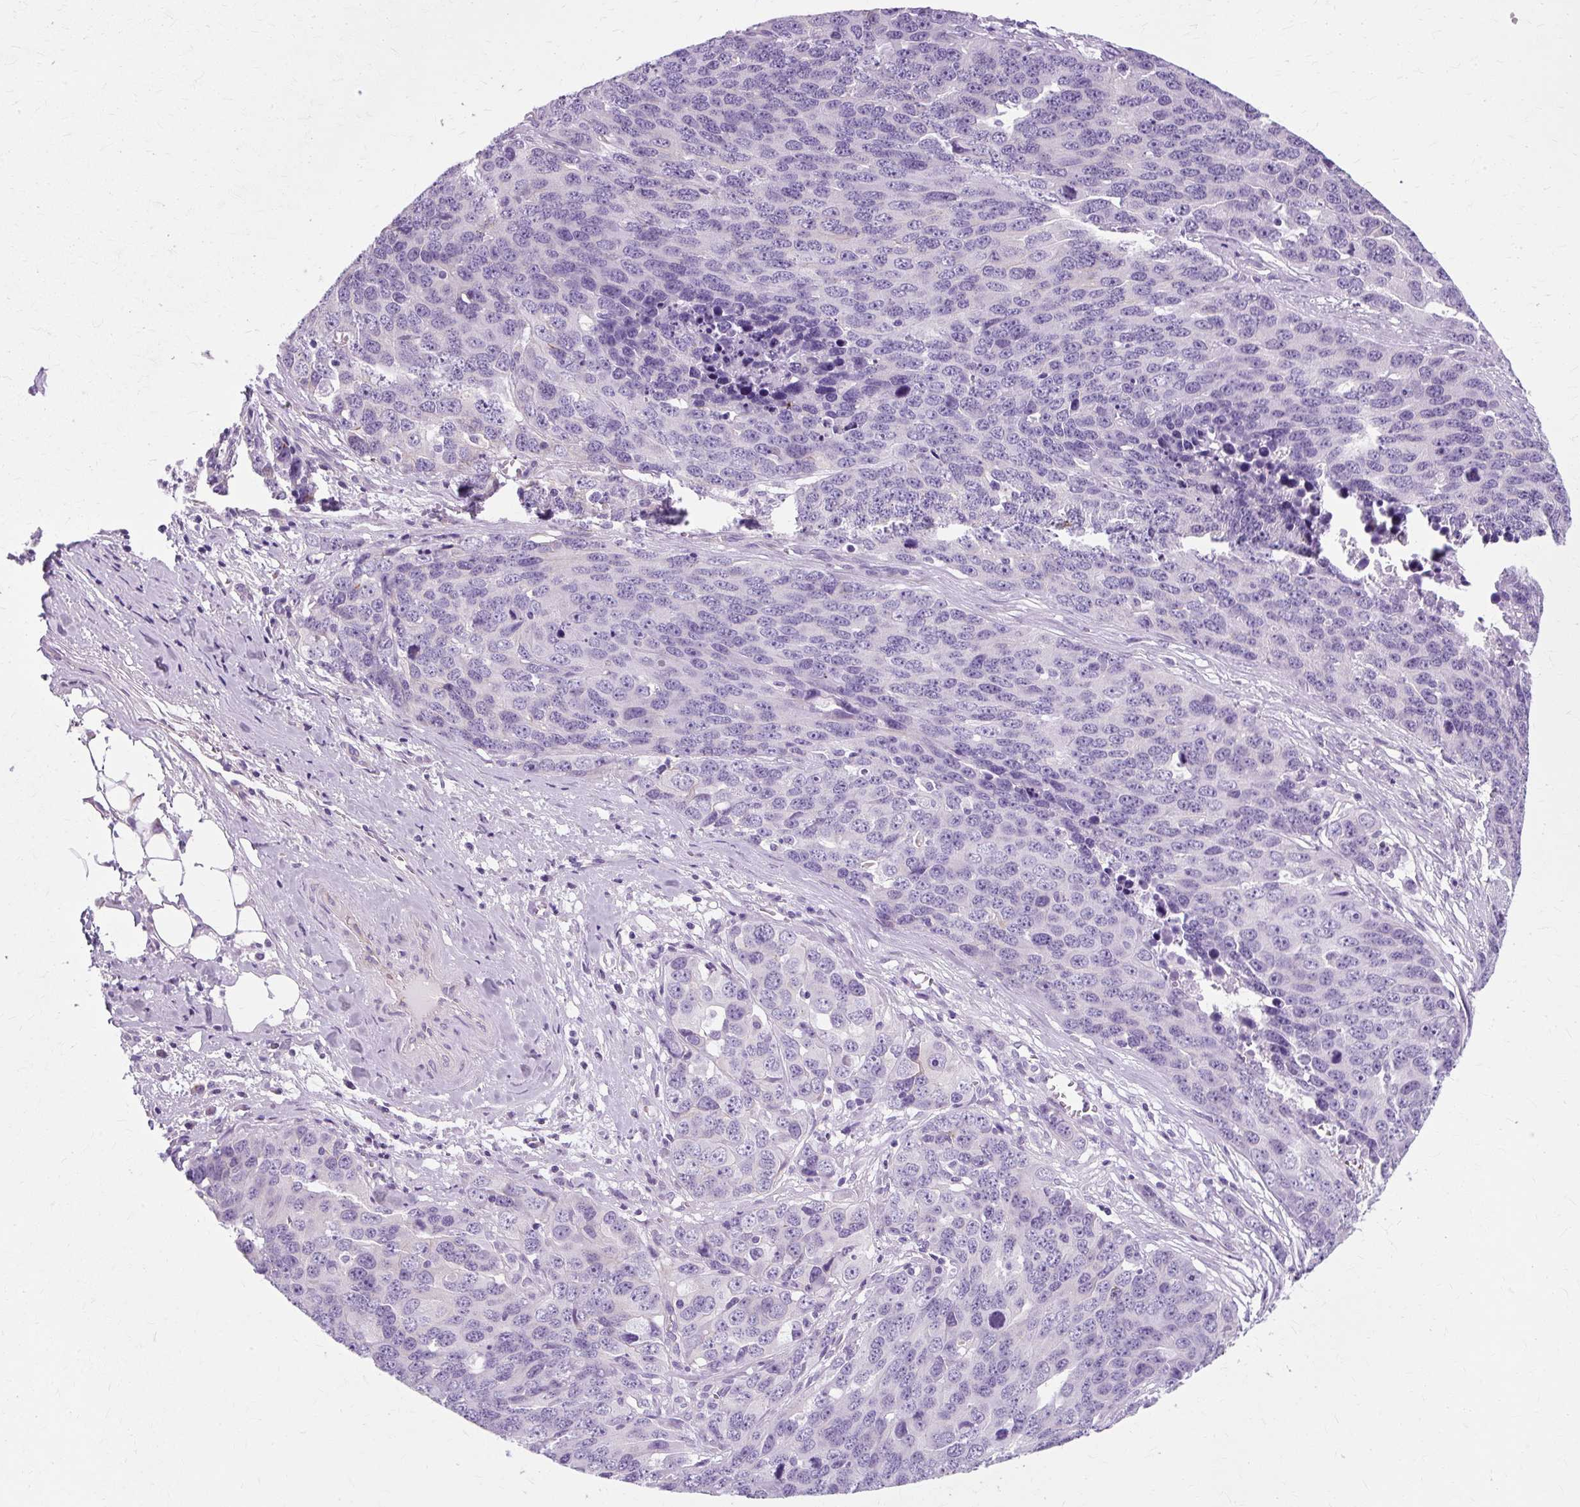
{"staining": {"intensity": "negative", "quantity": "none", "location": "none"}, "tissue": "ovarian cancer", "cell_type": "Tumor cells", "image_type": "cancer", "snomed": [{"axis": "morphology", "description": "Cystadenocarcinoma, serous, NOS"}, {"axis": "topography", "description": "Ovary"}], "caption": "IHC photomicrograph of serous cystadenocarcinoma (ovarian) stained for a protein (brown), which displays no staining in tumor cells.", "gene": "TMEM89", "patient": {"sex": "female", "age": 76}}